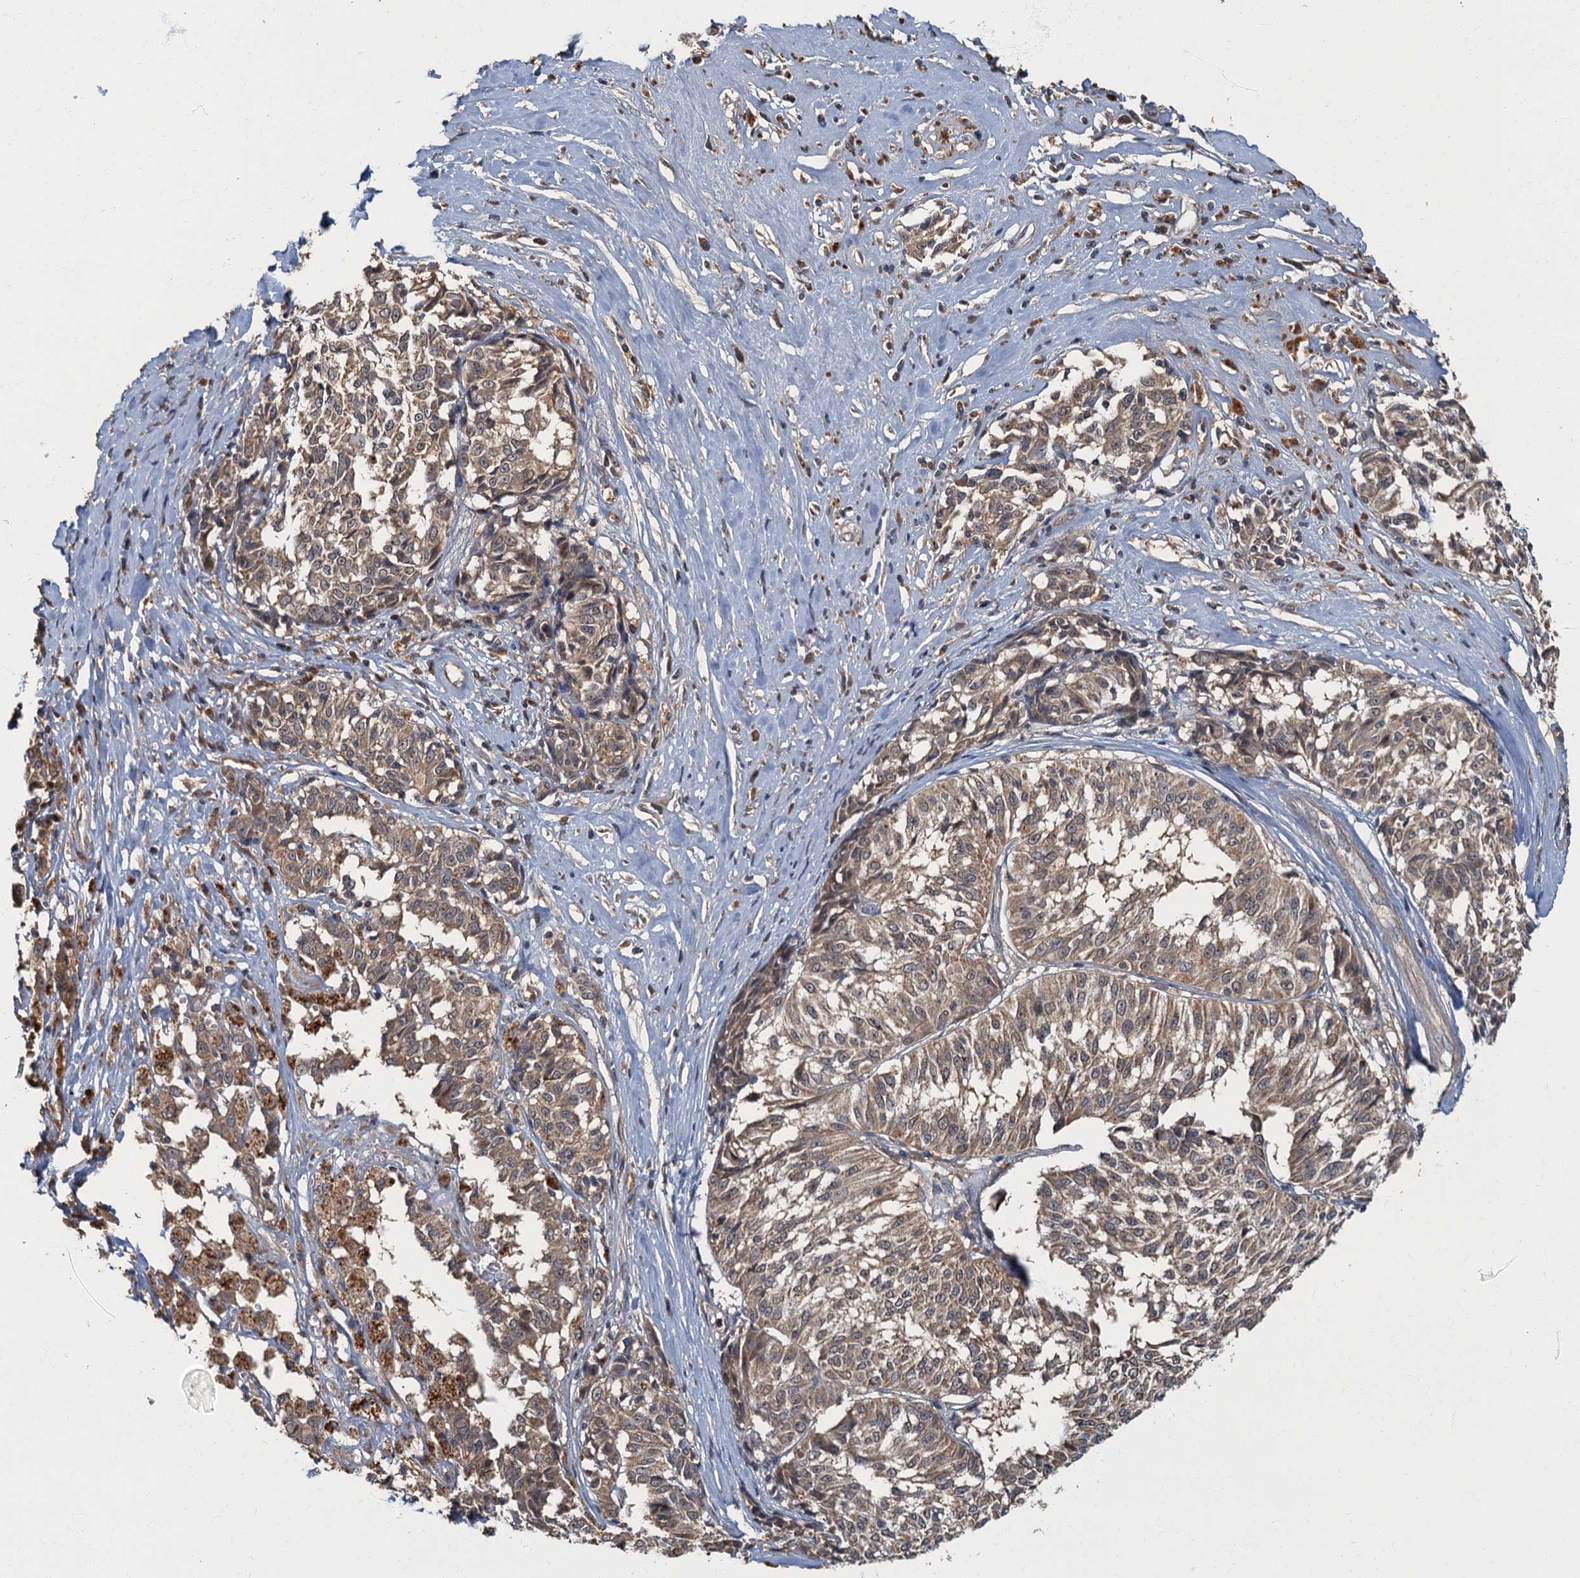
{"staining": {"intensity": "weak", "quantity": ">75%", "location": "cytoplasmic/membranous"}, "tissue": "melanoma", "cell_type": "Tumor cells", "image_type": "cancer", "snomed": [{"axis": "morphology", "description": "Malignant melanoma, NOS"}, {"axis": "topography", "description": "Skin"}], "caption": "The micrograph displays immunohistochemical staining of malignant melanoma. There is weak cytoplasmic/membranous positivity is appreciated in approximately >75% of tumor cells.", "gene": "WDCP", "patient": {"sex": "female", "age": 72}}